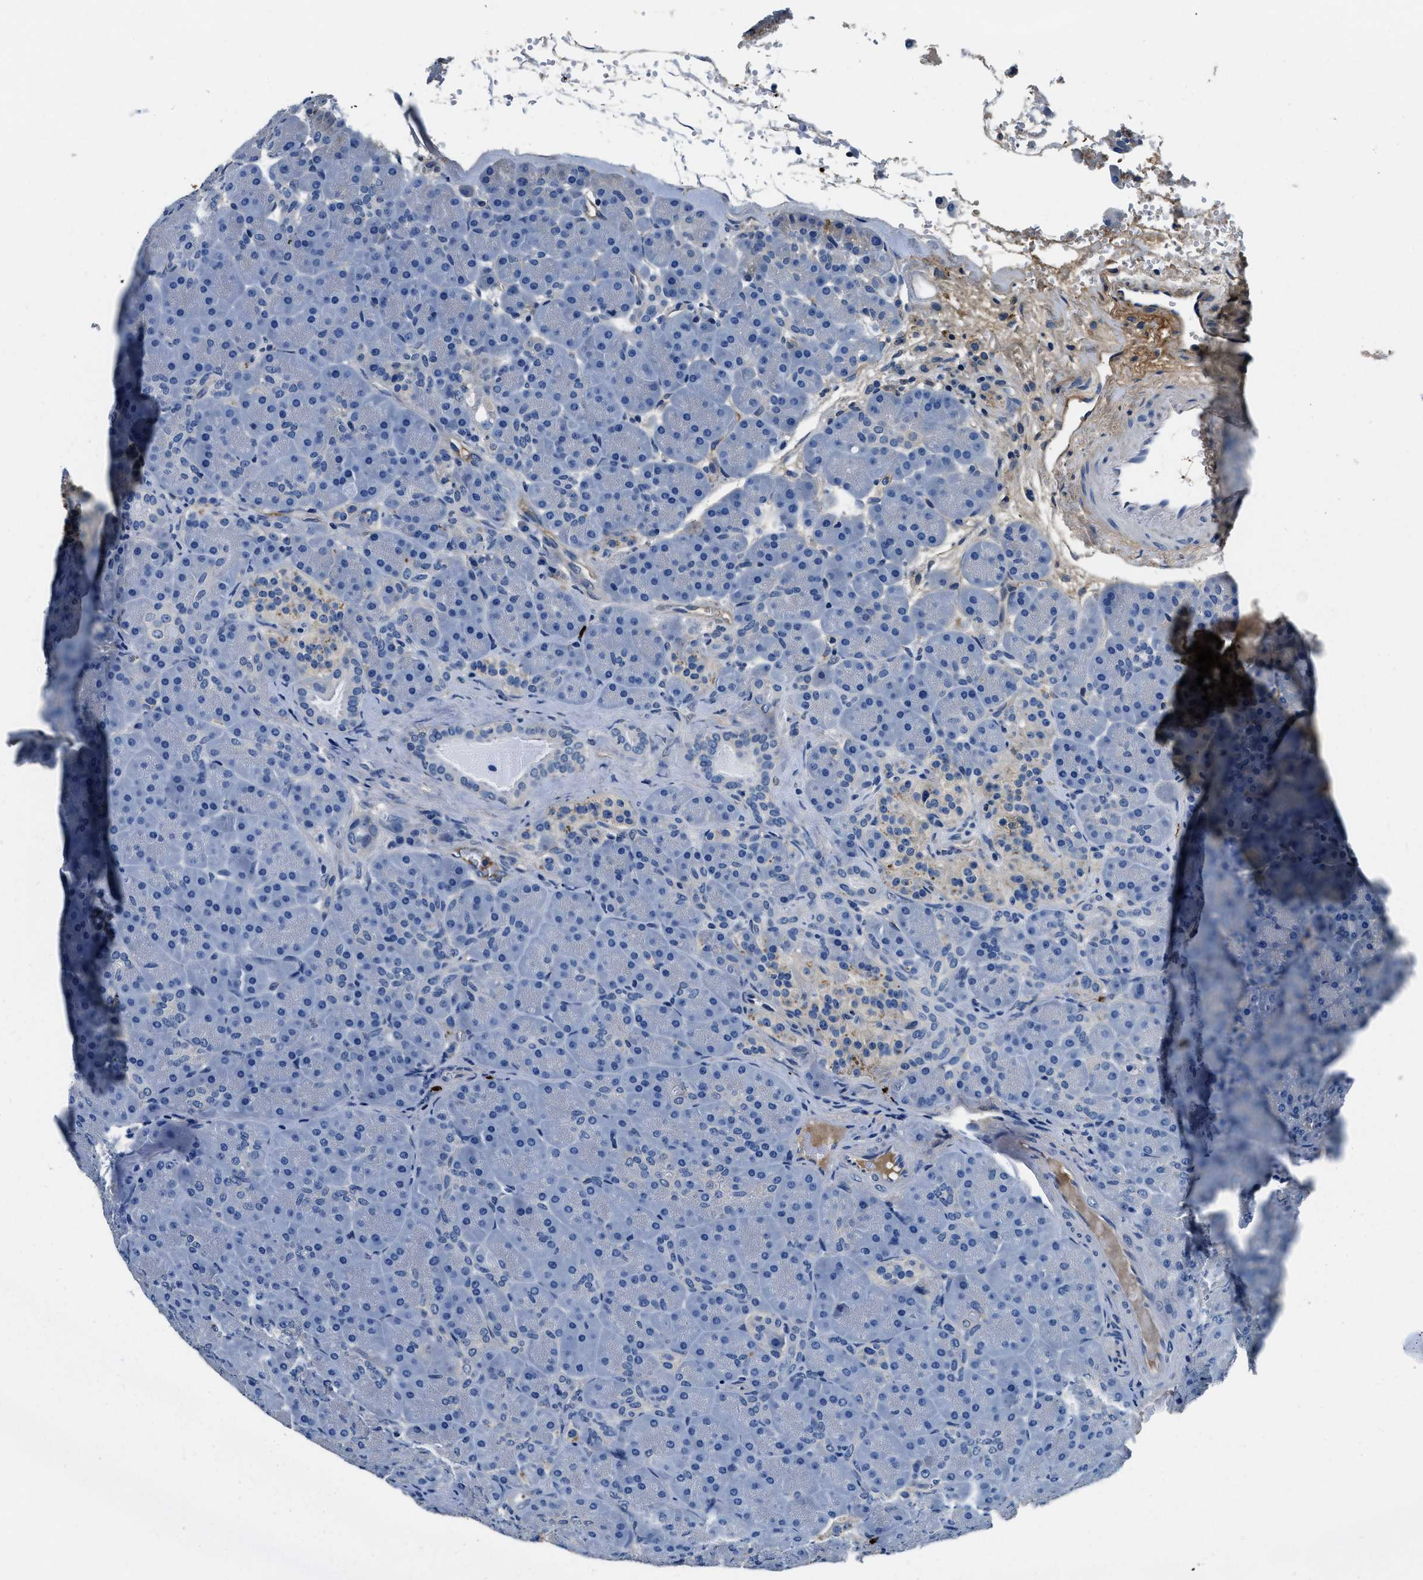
{"staining": {"intensity": "negative", "quantity": "none", "location": "none"}, "tissue": "pancreas", "cell_type": "Exocrine glandular cells", "image_type": "normal", "snomed": [{"axis": "morphology", "description": "Normal tissue, NOS"}, {"axis": "topography", "description": "Pancreas"}], "caption": "Unremarkable pancreas was stained to show a protein in brown. There is no significant positivity in exocrine glandular cells. (DAB (3,3'-diaminobenzidine) immunohistochemistry (IHC) with hematoxylin counter stain).", "gene": "TMEM186", "patient": {"sex": "male", "age": 66}}